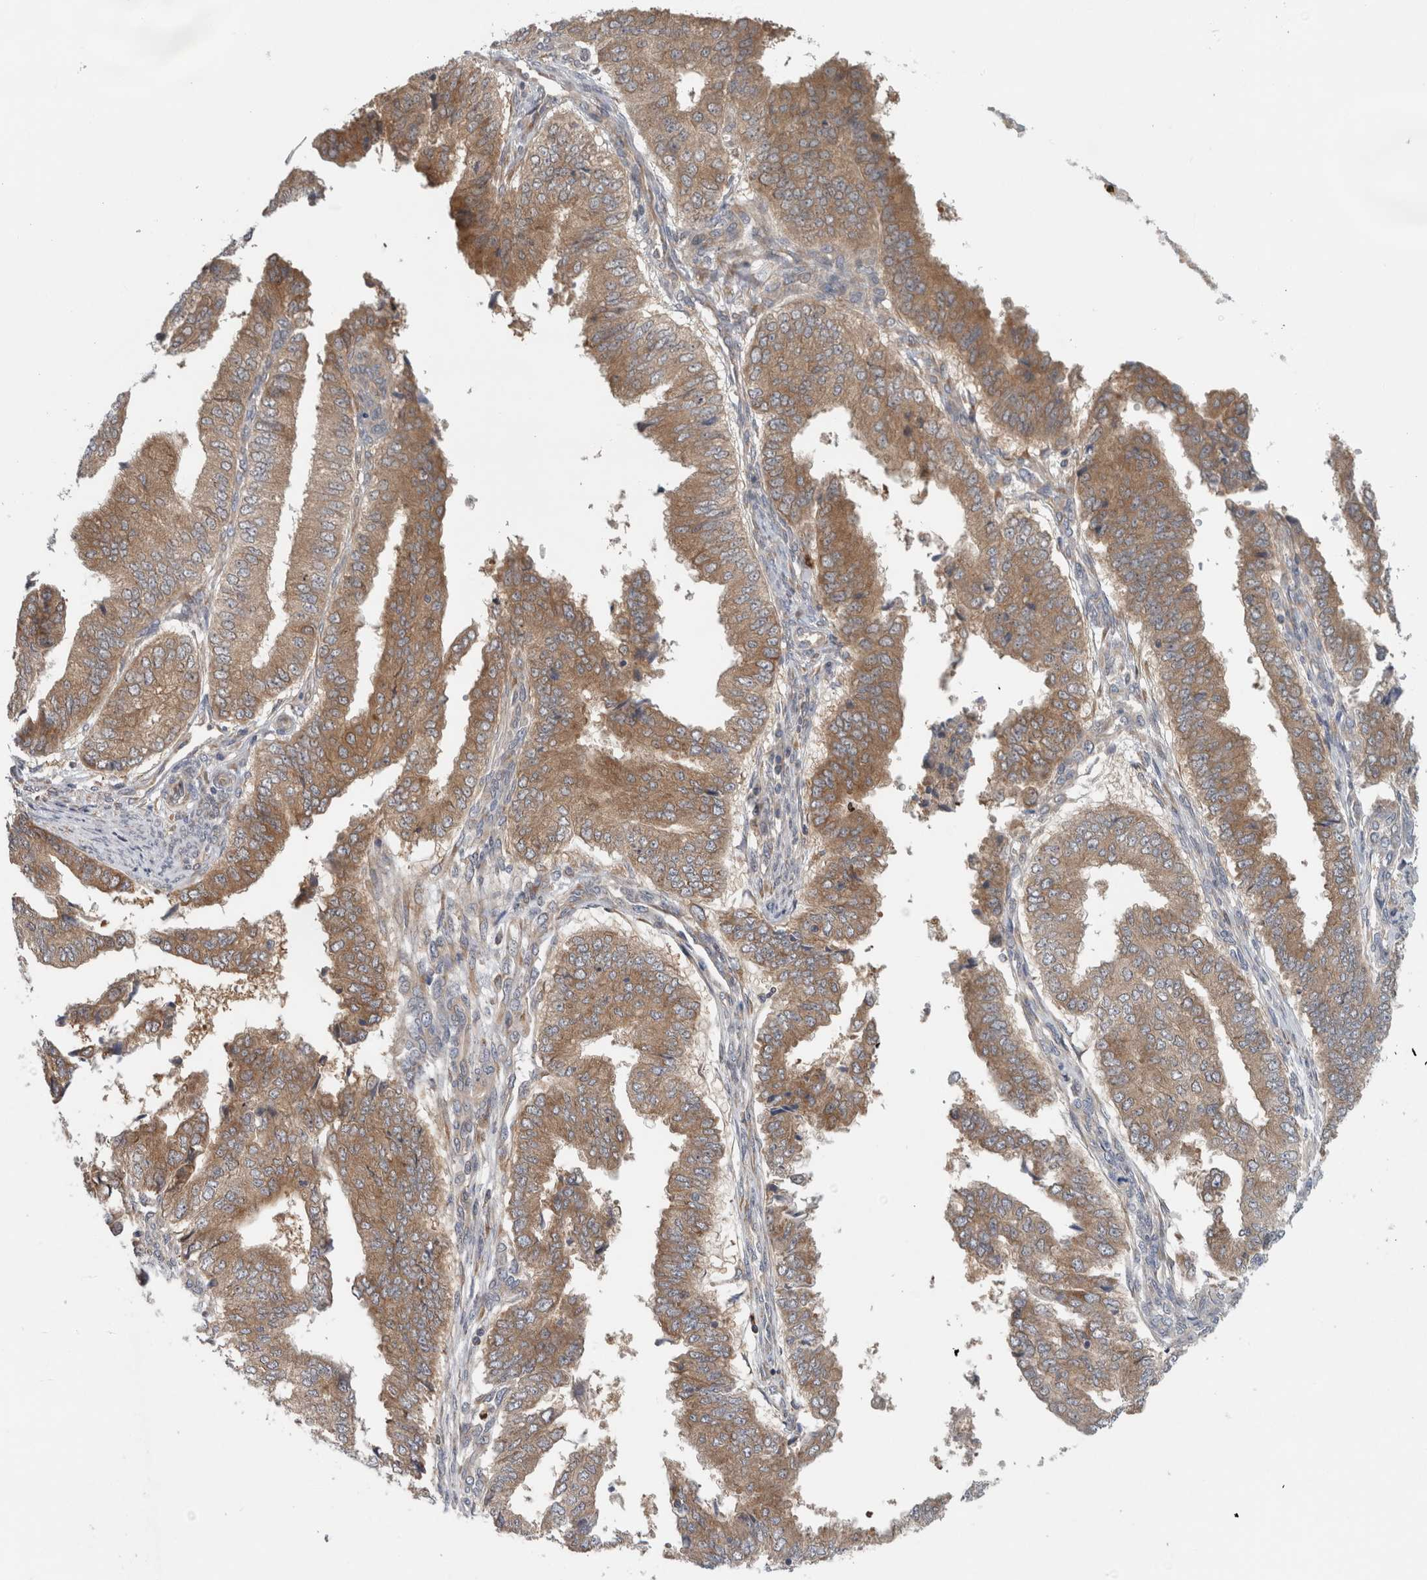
{"staining": {"intensity": "moderate", "quantity": ">75%", "location": "cytoplasmic/membranous"}, "tissue": "endometrial cancer", "cell_type": "Tumor cells", "image_type": "cancer", "snomed": [{"axis": "morphology", "description": "Polyp, NOS"}, {"axis": "morphology", "description": "Adenocarcinoma, NOS"}, {"axis": "morphology", "description": "Adenoma, NOS"}, {"axis": "topography", "description": "Endometrium"}], "caption": "Immunohistochemistry image of polyp (endometrial) stained for a protein (brown), which displays medium levels of moderate cytoplasmic/membranous expression in about >75% of tumor cells.", "gene": "PDCD2", "patient": {"sex": "female", "age": 79}}